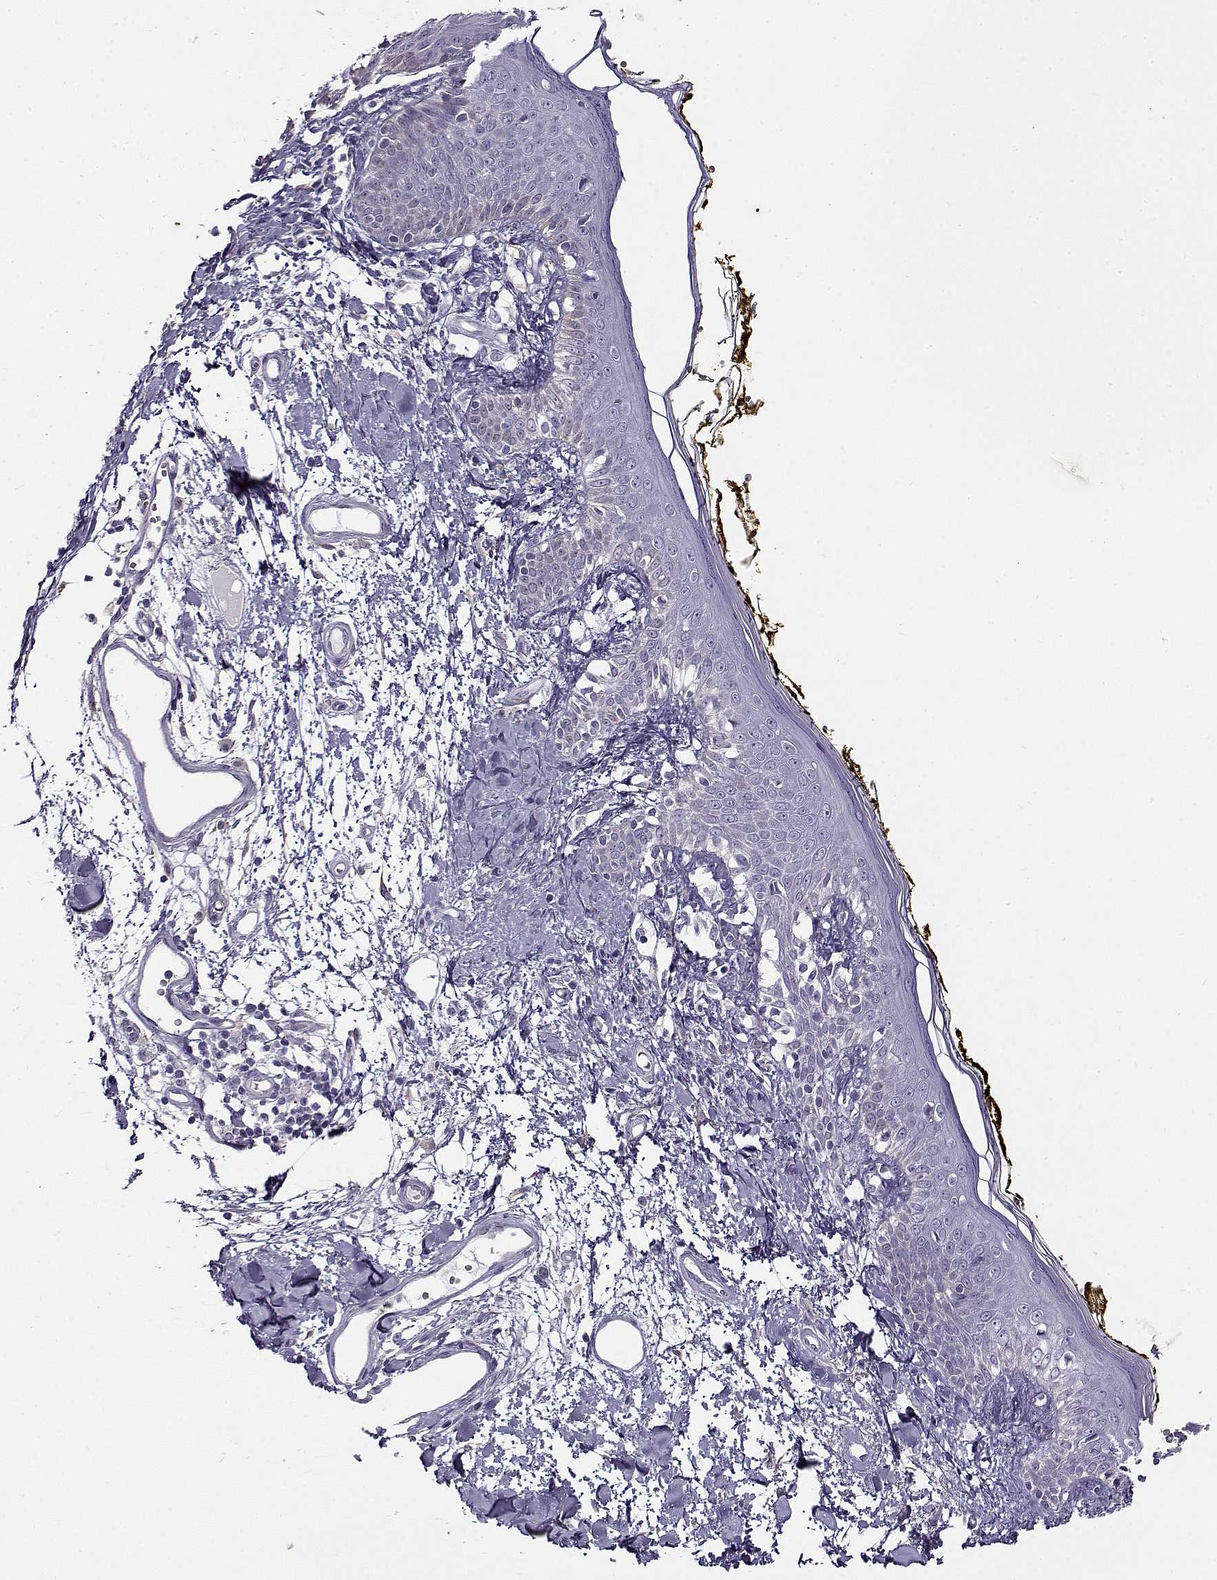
{"staining": {"intensity": "negative", "quantity": "none", "location": "none"}, "tissue": "skin", "cell_type": "Fibroblasts", "image_type": "normal", "snomed": [{"axis": "morphology", "description": "Normal tissue, NOS"}, {"axis": "topography", "description": "Skin"}], "caption": "Fibroblasts are negative for protein expression in unremarkable human skin. (Immunohistochemistry, brightfield microscopy, high magnification).", "gene": "UCP3", "patient": {"sex": "male", "age": 76}}